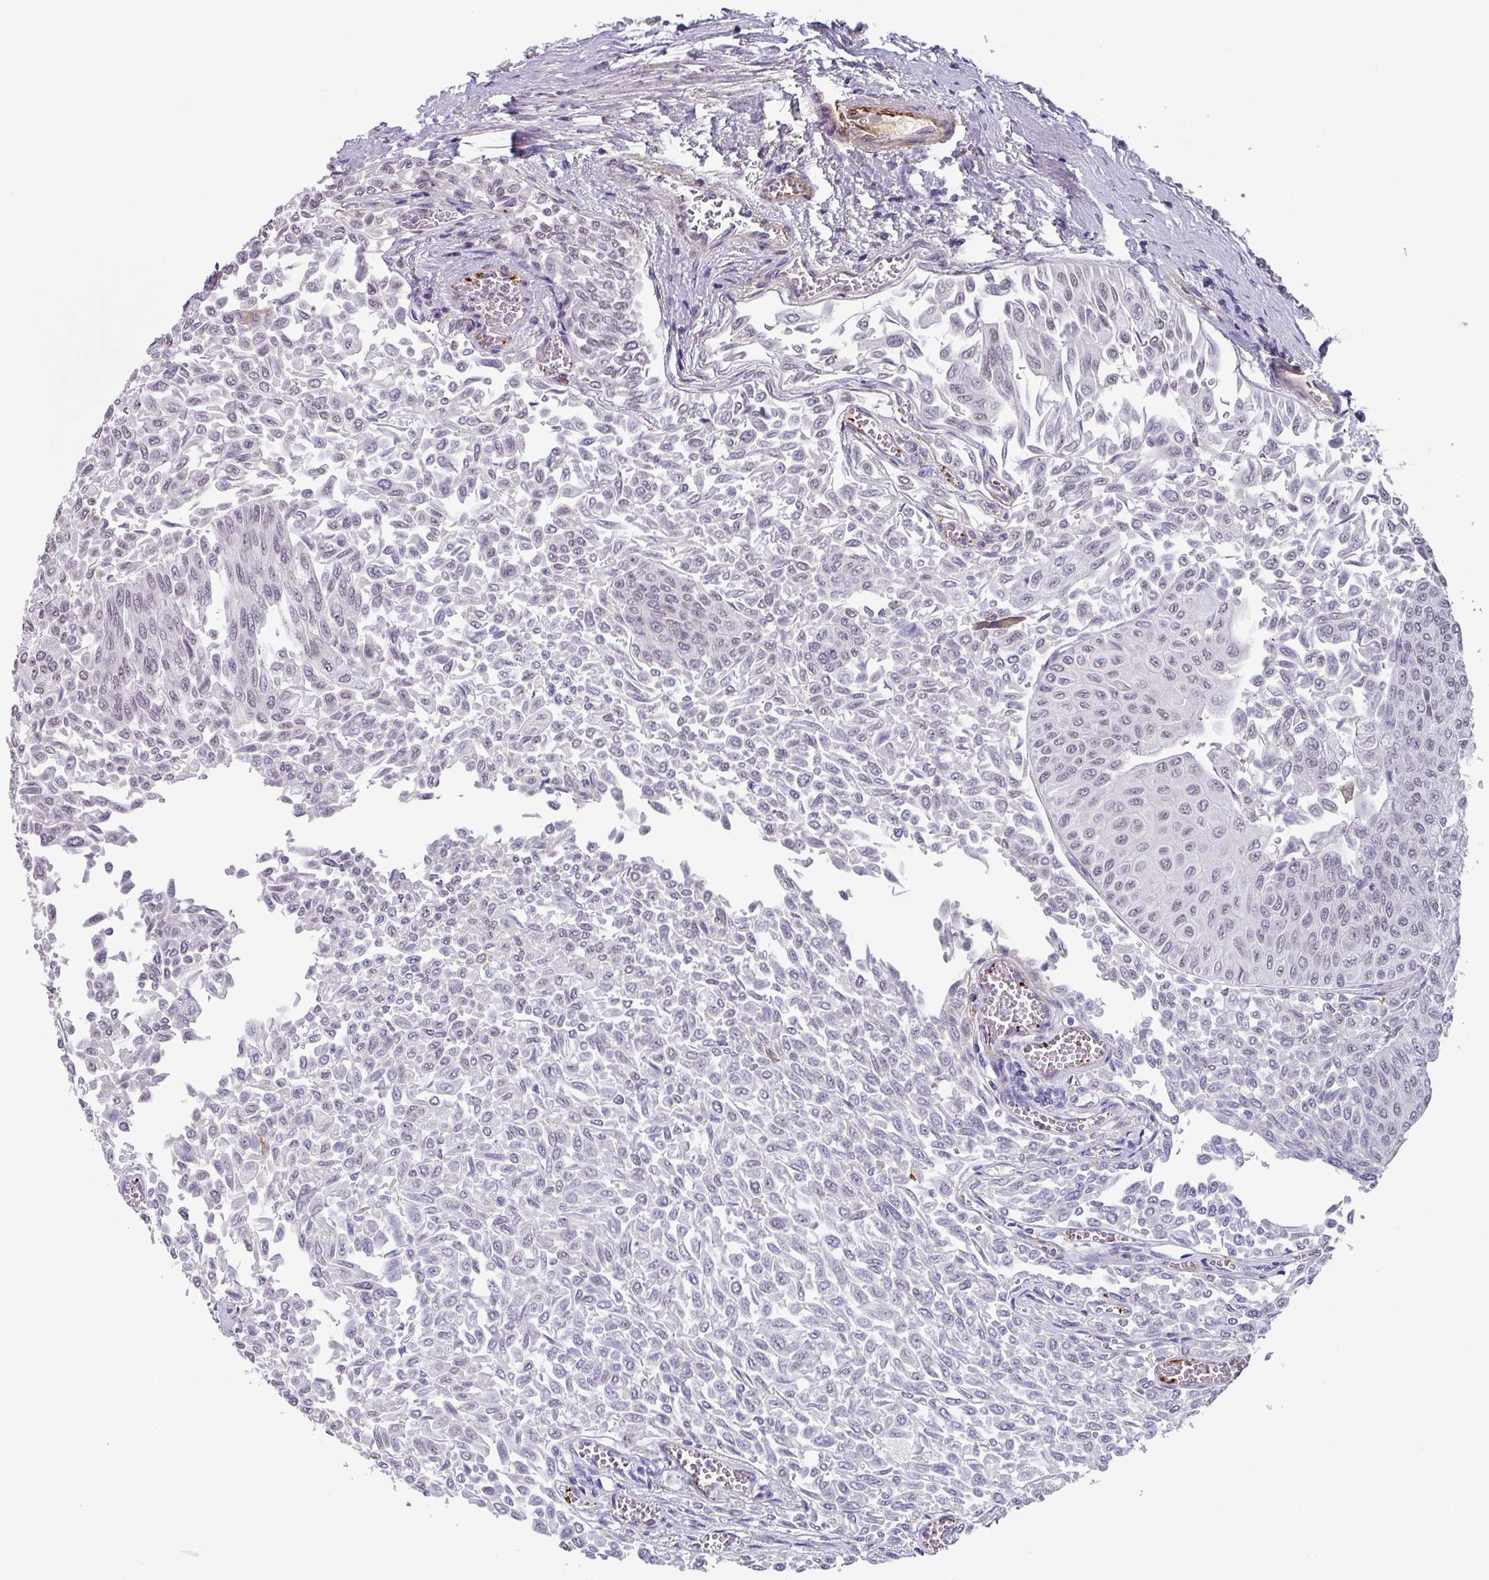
{"staining": {"intensity": "weak", "quantity": "25%-75%", "location": "nuclear"}, "tissue": "urothelial cancer", "cell_type": "Tumor cells", "image_type": "cancer", "snomed": [{"axis": "morphology", "description": "Urothelial carcinoma, NOS"}, {"axis": "topography", "description": "Urinary bladder"}], "caption": "Transitional cell carcinoma was stained to show a protein in brown. There is low levels of weak nuclear positivity in approximately 25%-75% of tumor cells.", "gene": "C1QB", "patient": {"sex": "male", "age": 59}}